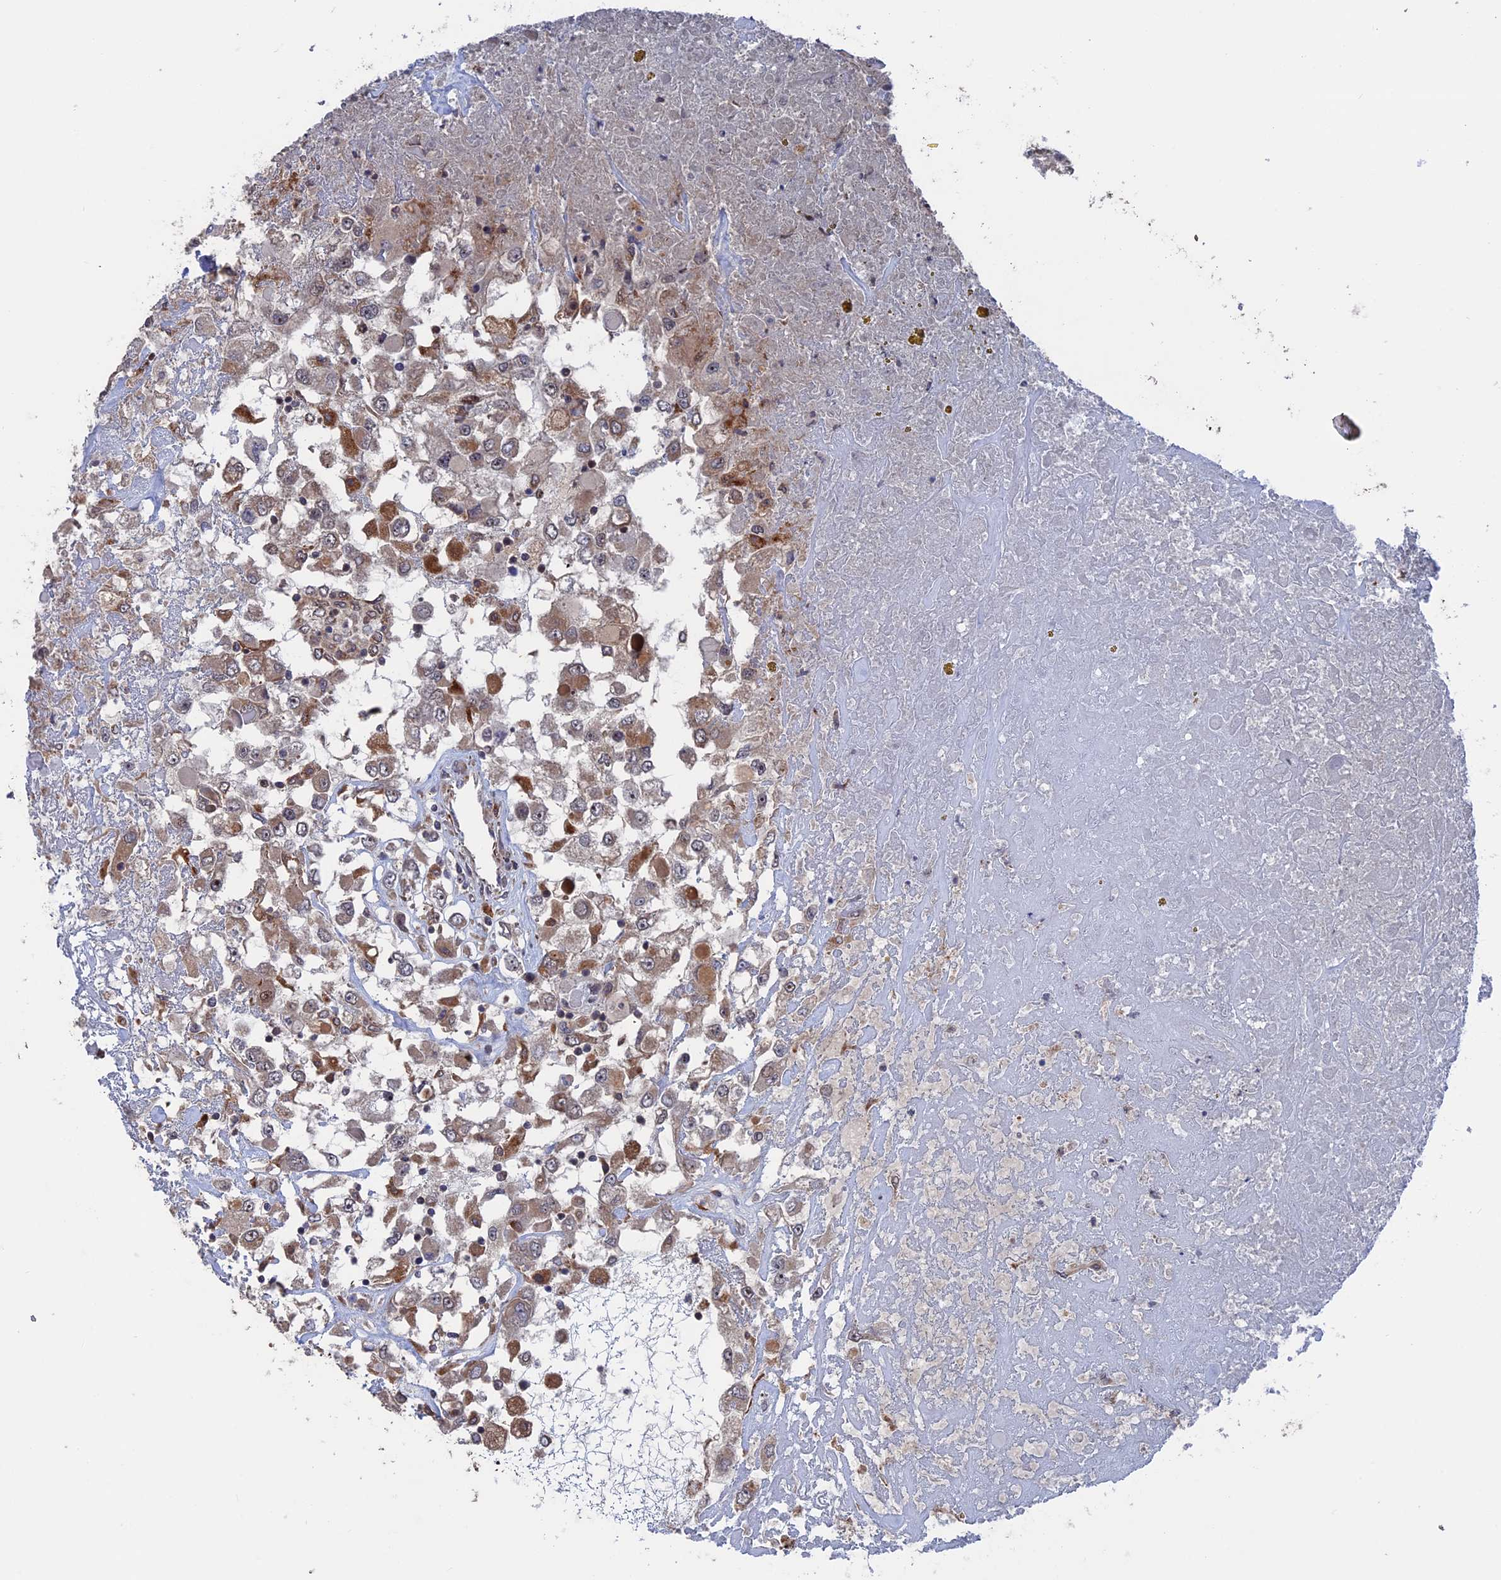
{"staining": {"intensity": "moderate", "quantity": "25%-75%", "location": "cytoplasmic/membranous,nuclear"}, "tissue": "renal cancer", "cell_type": "Tumor cells", "image_type": "cancer", "snomed": [{"axis": "morphology", "description": "Adenocarcinoma, NOS"}, {"axis": "topography", "description": "Kidney"}], "caption": "Protein expression analysis of renal adenocarcinoma reveals moderate cytoplasmic/membranous and nuclear staining in approximately 25%-75% of tumor cells. Using DAB (3,3'-diaminobenzidine) (brown) and hematoxylin (blue) stains, captured at high magnification using brightfield microscopy.", "gene": "PLA2G15", "patient": {"sex": "female", "age": 52}}